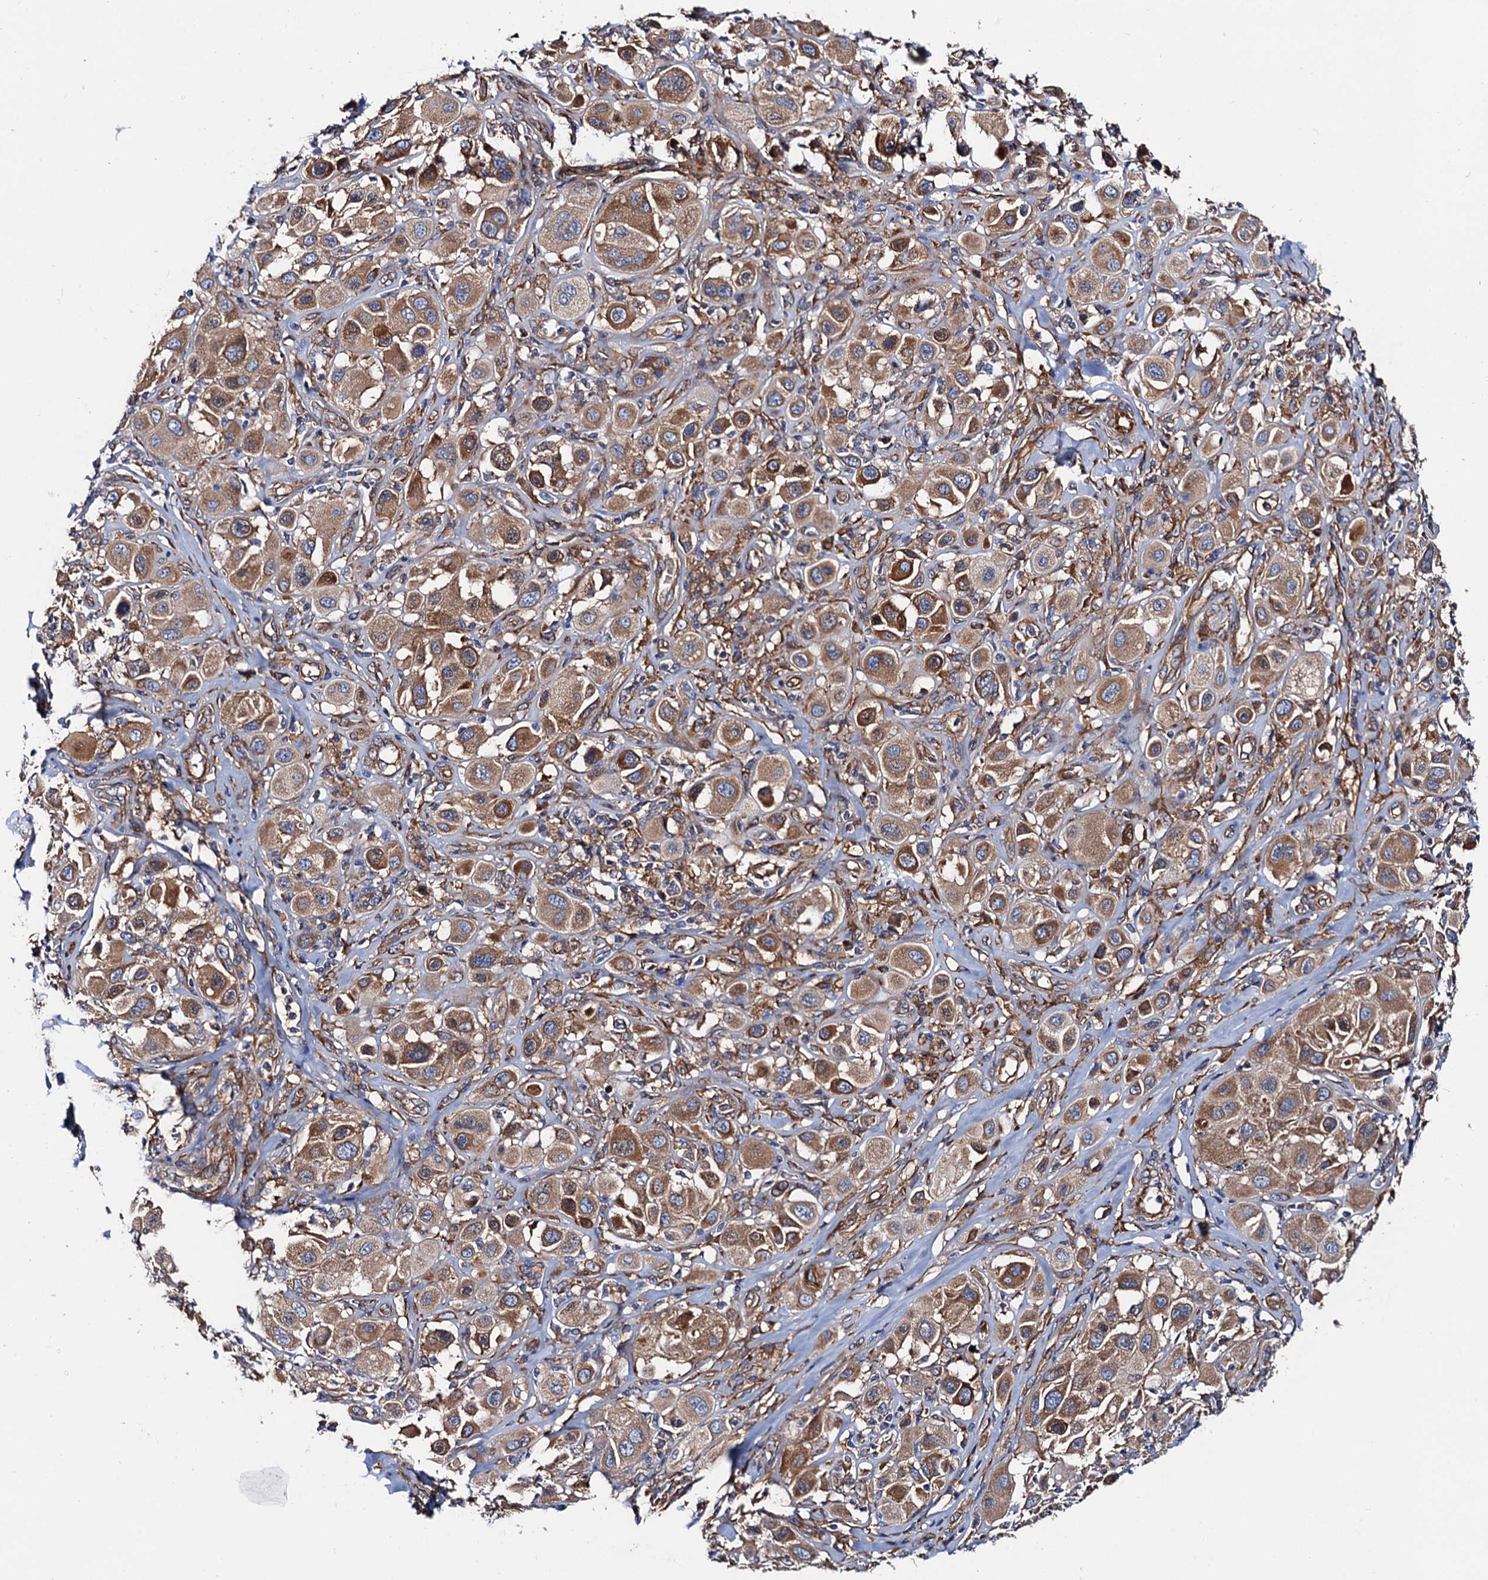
{"staining": {"intensity": "moderate", "quantity": ">75%", "location": "cytoplasmic/membranous"}, "tissue": "melanoma", "cell_type": "Tumor cells", "image_type": "cancer", "snomed": [{"axis": "morphology", "description": "Malignant melanoma, Metastatic site"}, {"axis": "topography", "description": "Skin"}], "caption": "Immunohistochemistry staining of malignant melanoma (metastatic site), which shows medium levels of moderate cytoplasmic/membranous expression in about >75% of tumor cells indicating moderate cytoplasmic/membranous protein expression. The staining was performed using DAB (3,3'-diaminobenzidine) (brown) for protein detection and nuclei were counterstained in hematoxylin (blue).", "gene": "MRPL48", "patient": {"sex": "male", "age": 41}}